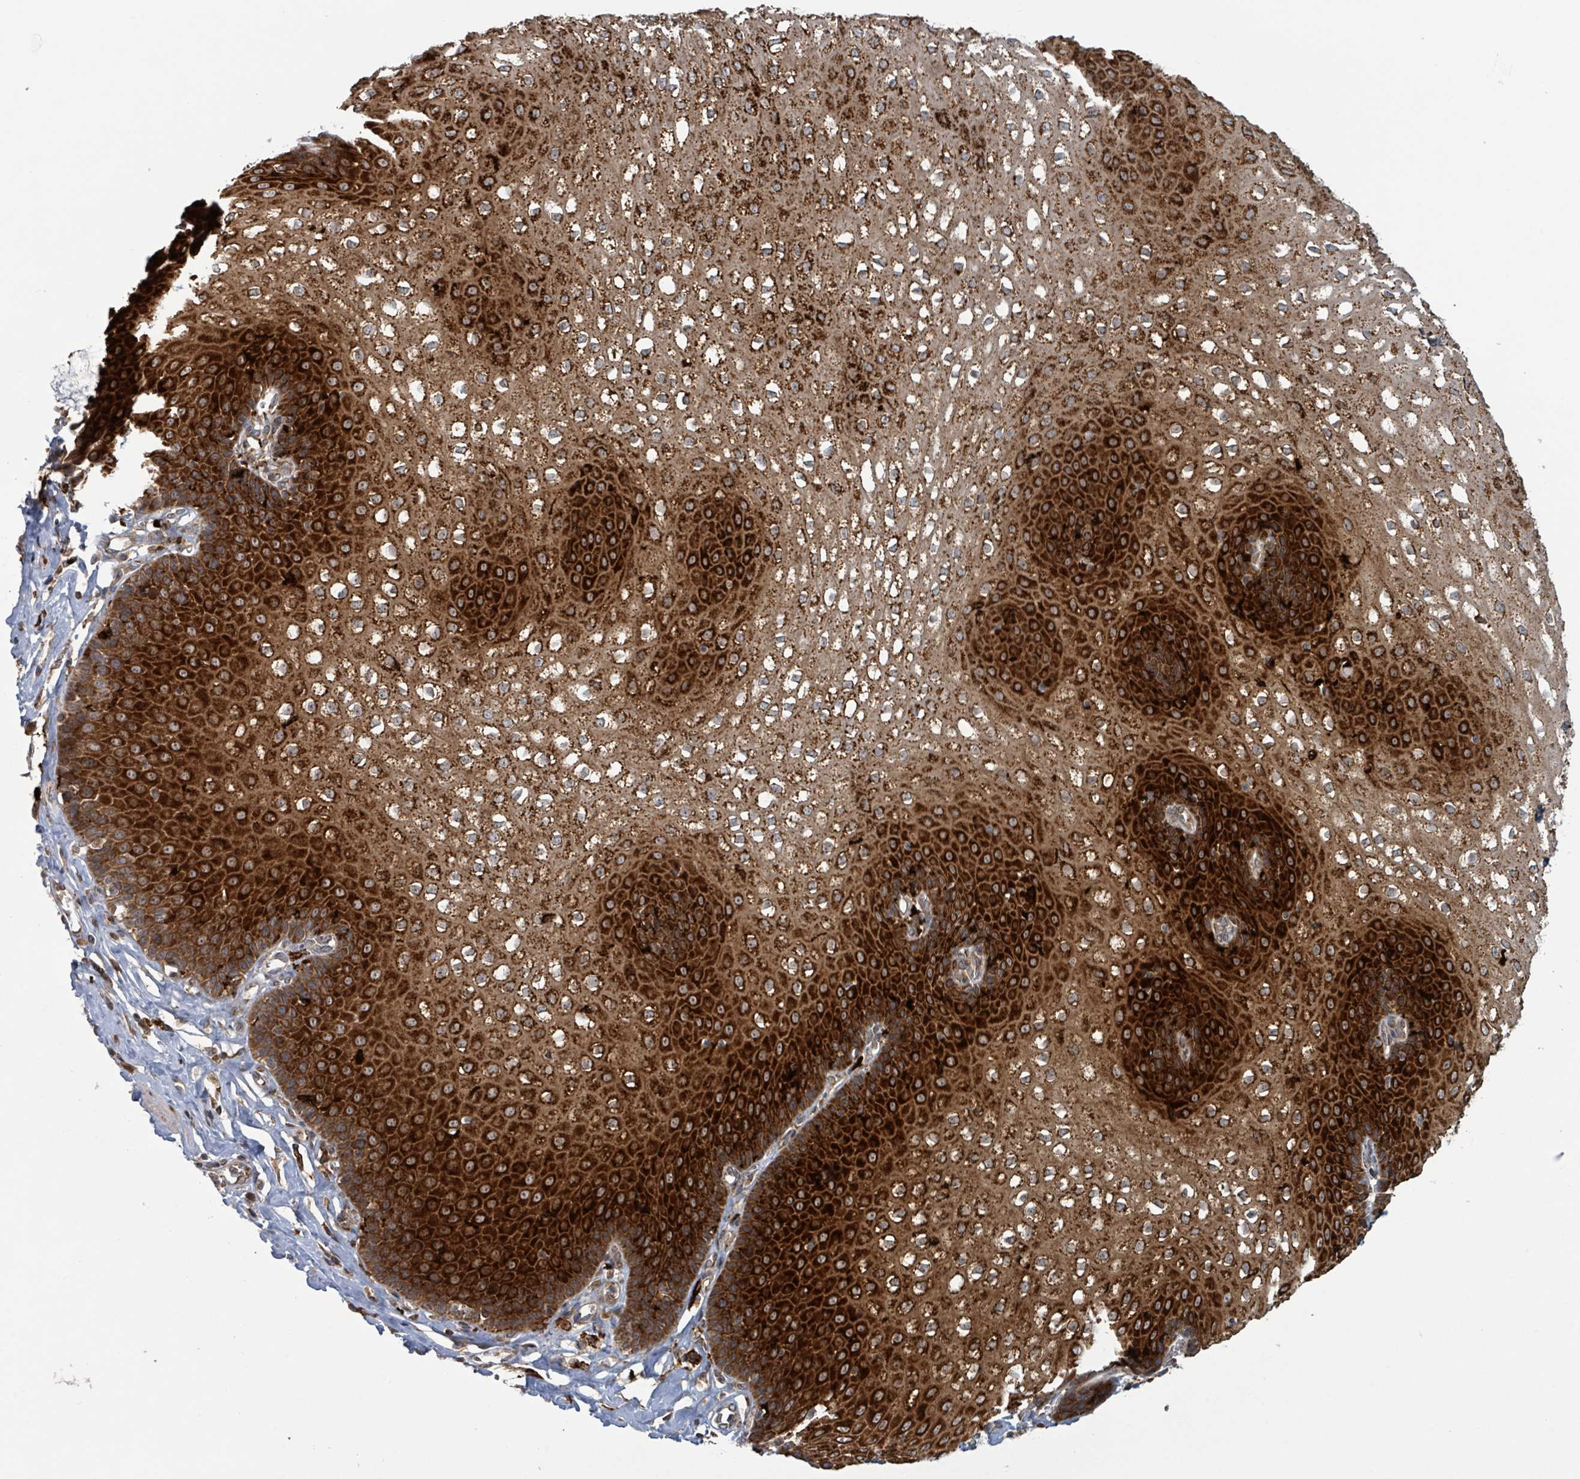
{"staining": {"intensity": "strong", "quantity": ">75%", "location": "cytoplasmic/membranous"}, "tissue": "esophagus", "cell_type": "Squamous epithelial cells", "image_type": "normal", "snomed": [{"axis": "morphology", "description": "Normal tissue, NOS"}, {"axis": "topography", "description": "Esophagus"}], "caption": "IHC of unremarkable esophagus demonstrates high levels of strong cytoplasmic/membranous staining in about >75% of squamous epithelial cells. Nuclei are stained in blue.", "gene": "OR51E1", "patient": {"sex": "male", "age": 67}}